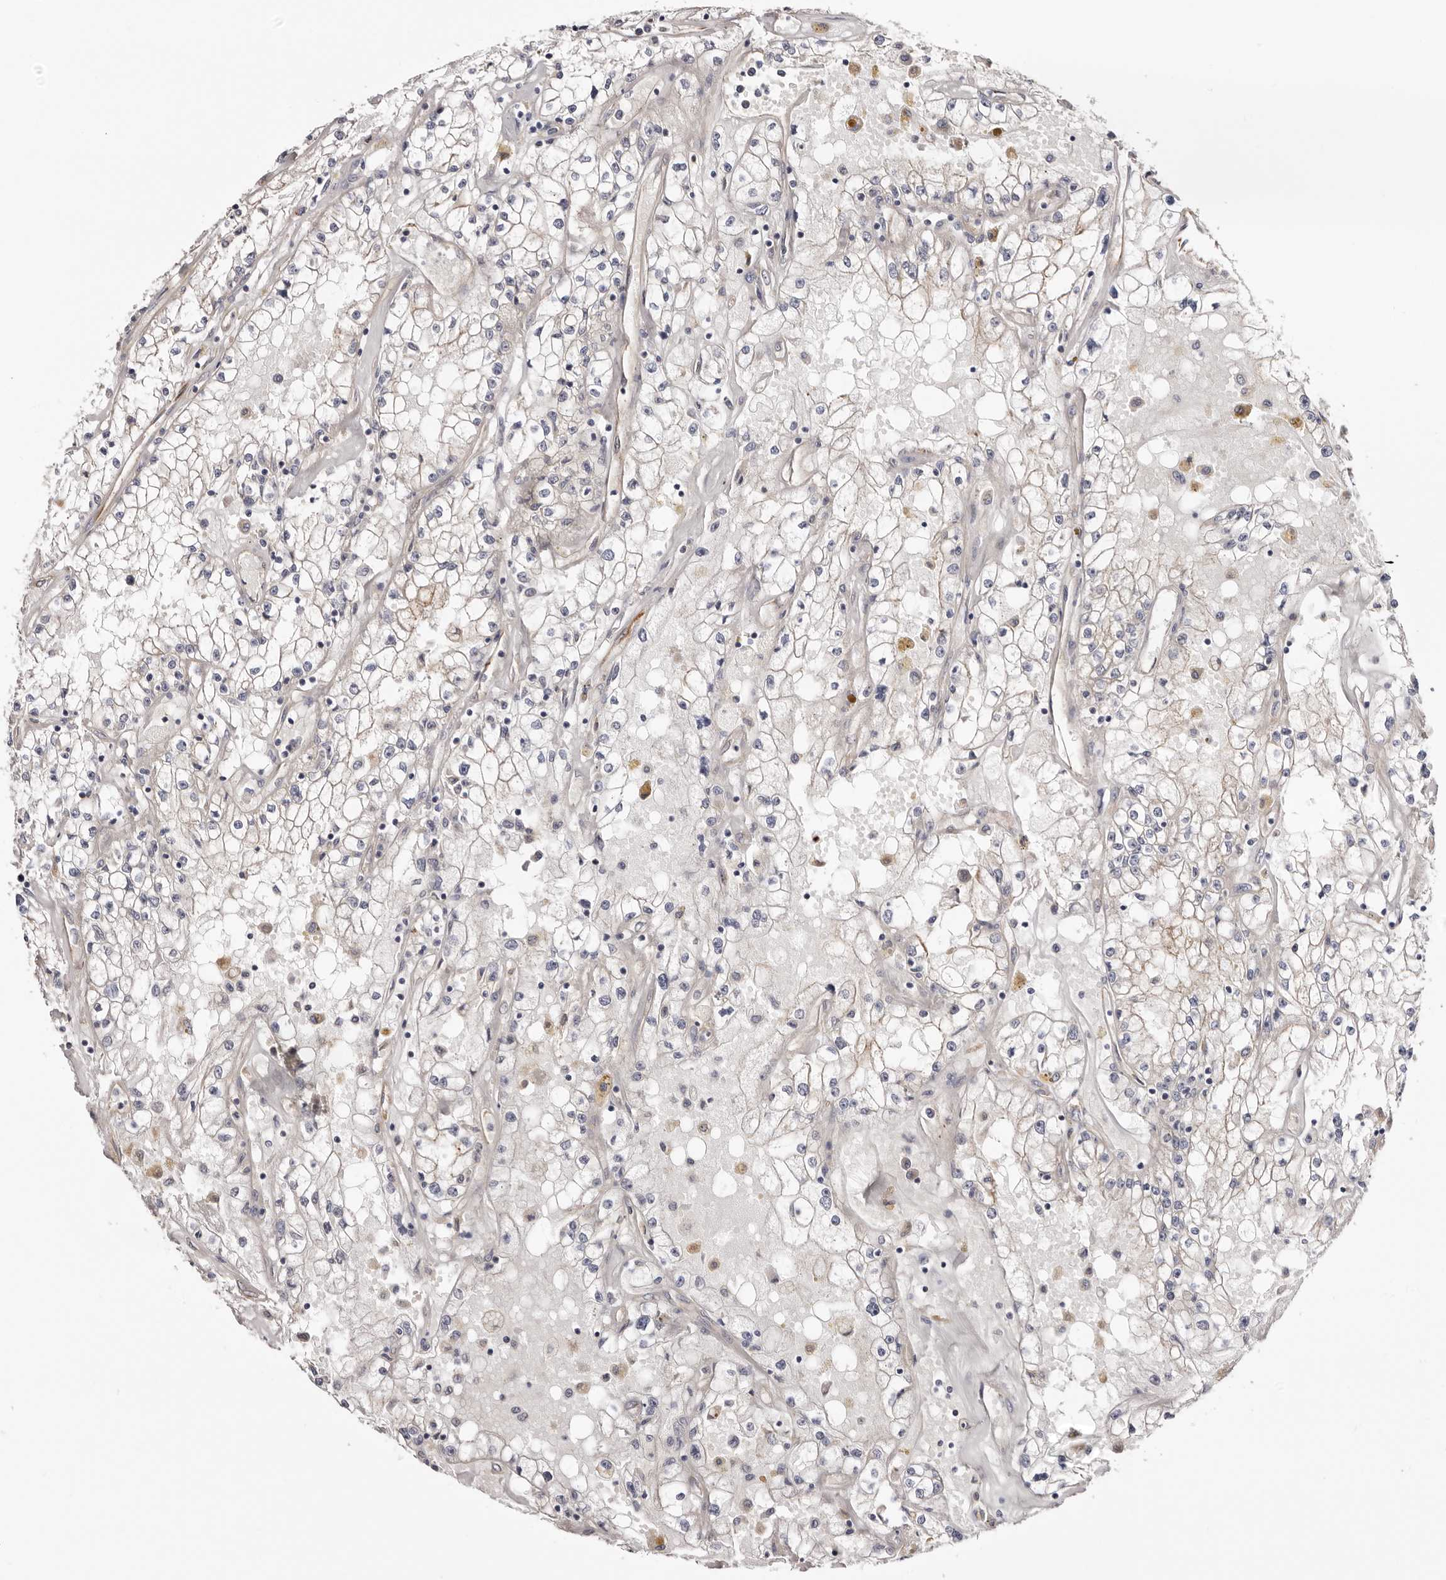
{"staining": {"intensity": "negative", "quantity": "none", "location": "none"}, "tissue": "renal cancer", "cell_type": "Tumor cells", "image_type": "cancer", "snomed": [{"axis": "morphology", "description": "Adenocarcinoma, NOS"}, {"axis": "topography", "description": "Kidney"}], "caption": "IHC histopathology image of human adenocarcinoma (renal) stained for a protein (brown), which shows no staining in tumor cells. (Stains: DAB (3,3'-diaminobenzidine) IHC with hematoxylin counter stain, Microscopy: brightfield microscopy at high magnification).", "gene": "PANK4", "patient": {"sex": "male", "age": 56}}